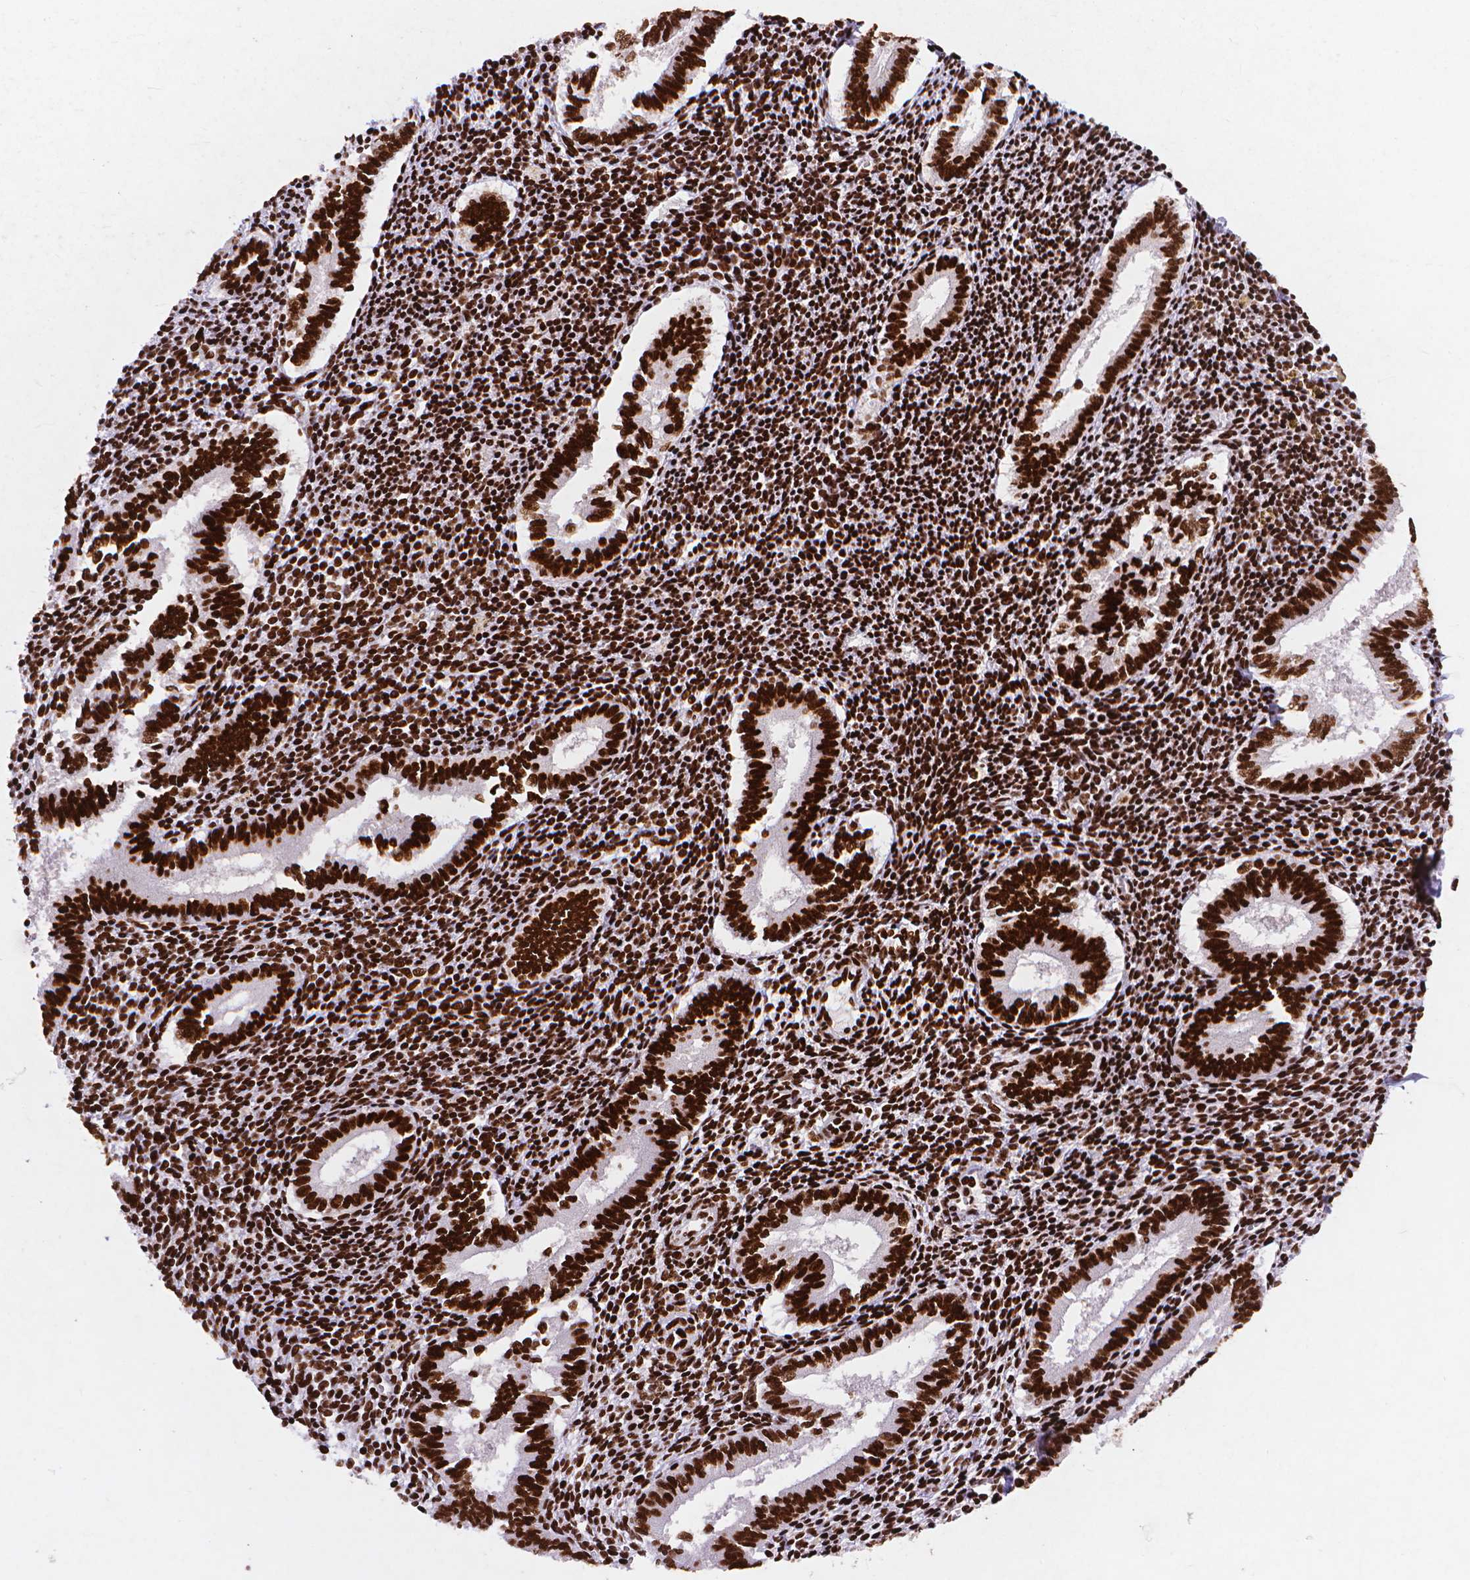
{"staining": {"intensity": "strong", "quantity": ">75%", "location": "nuclear"}, "tissue": "endometrium", "cell_type": "Cells in endometrial stroma", "image_type": "normal", "snomed": [{"axis": "morphology", "description": "Normal tissue, NOS"}, {"axis": "topography", "description": "Endometrium"}], "caption": "Normal endometrium displays strong nuclear staining in about >75% of cells in endometrial stroma Nuclei are stained in blue..", "gene": "CITED2", "patient": {"sex": "female", "age": 25}}